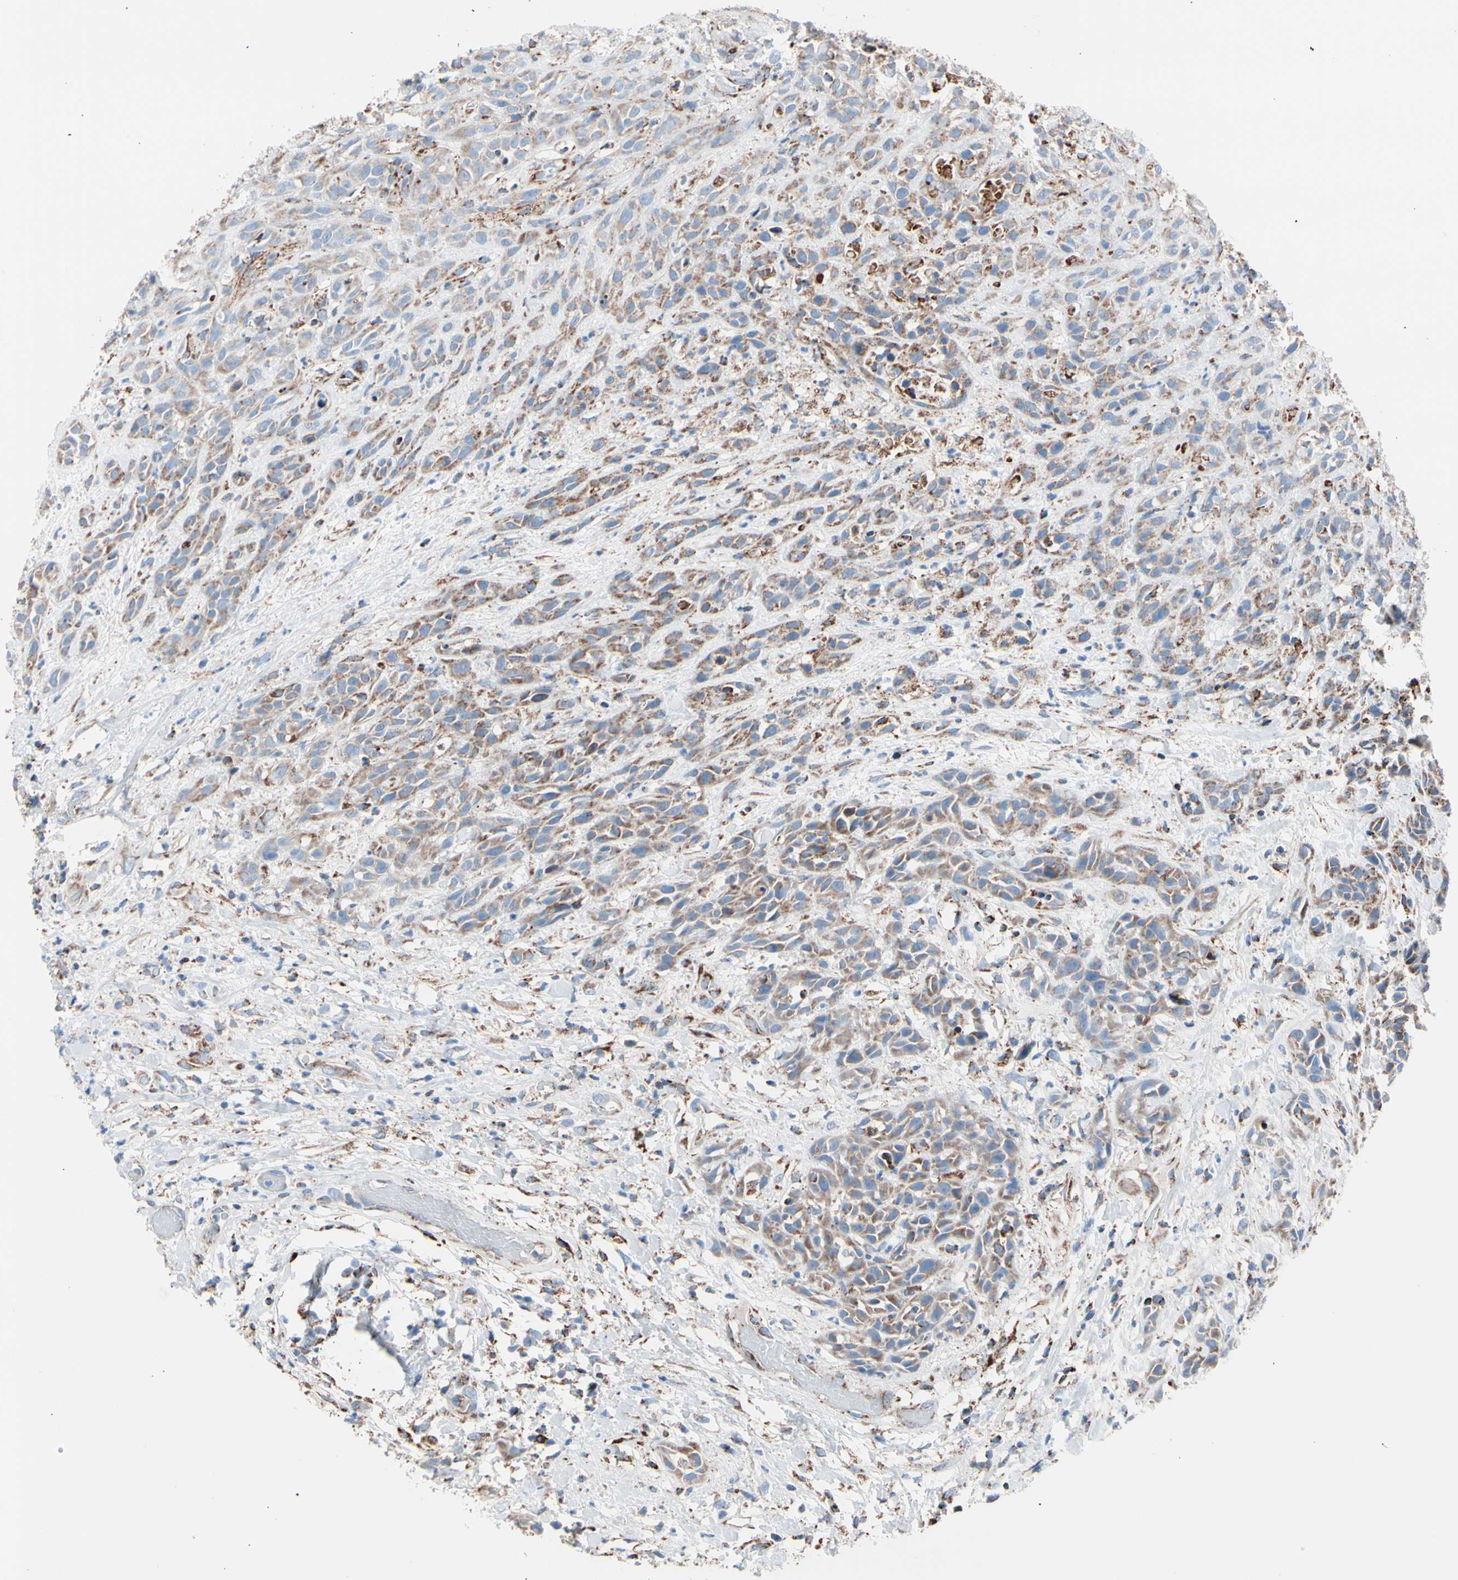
{"staining": {"intensity": "moderate", "quantity": ">75%", "location": "cytoplasmic/membranous"}, "tissue": "head and neck cancer", "cell_type": "Tumor cells", "image_type": "cancer", "snomed": [{"axis": "morphology", "description": "Normal tissue, NOS"}, {"axis": "morphology", "description": "Squamous cell carcinoma, NOS"}, {"axis": "topography", "description": "Cartilage tissue"}, {"axis": "topography", "description": "Head-Neck"}], "caption": "Immunohistochemical staining of human squamous cell carcinoma (head and neck) reveals moderate cytoplasmic/membranous protein positivity in about >75% of tumor cells. (brown staining indicates protein expression, while blue staining denotes nuclei).", "gene": "HK1", "patient": {"sex": "male", "age": 62}}